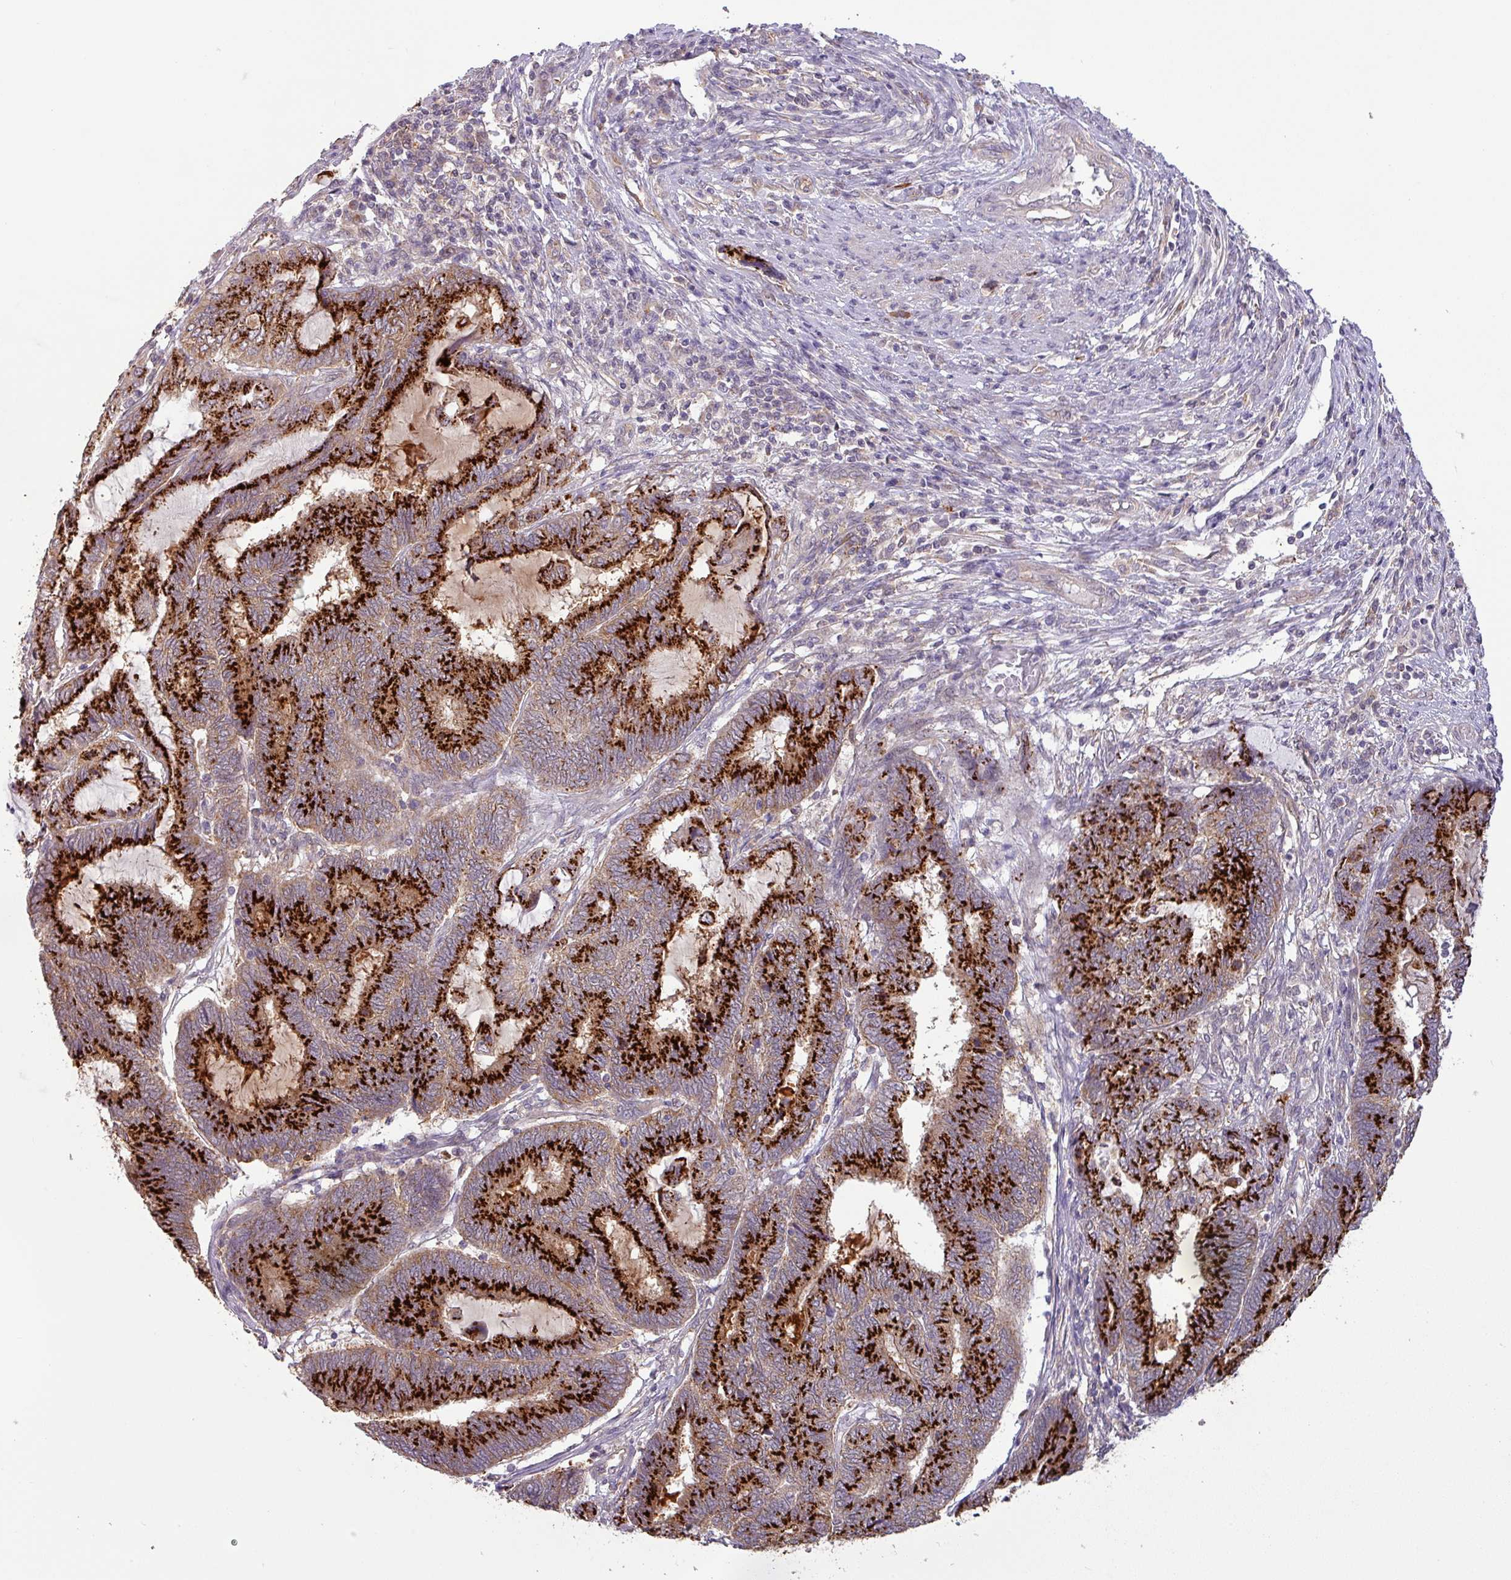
{"staining": {"intensity": "strong", "quantity": ">75%", "location": "cytoplasmic/membranous"}, "tissue": "endometrial cancer", "cell_type": "Tumor cells", "image_type": "cancer", "snomed": [{"axis": "morphology", "description": "Adenocarcinoma, NOS"}, {"axis": "topography", "description": "Uterus"}, {"axis": "topography", "description": "Endometrium"}], "caption": "Approximately >75% of tumor cells in adenocarcinoma (endometrial) exhibit strong cytoplasmic/membranous protein positivity as visualized by brown immunohistochemical staining.", "gene": "GALNT12", "patient": {"sex": "female", "age": 70}}